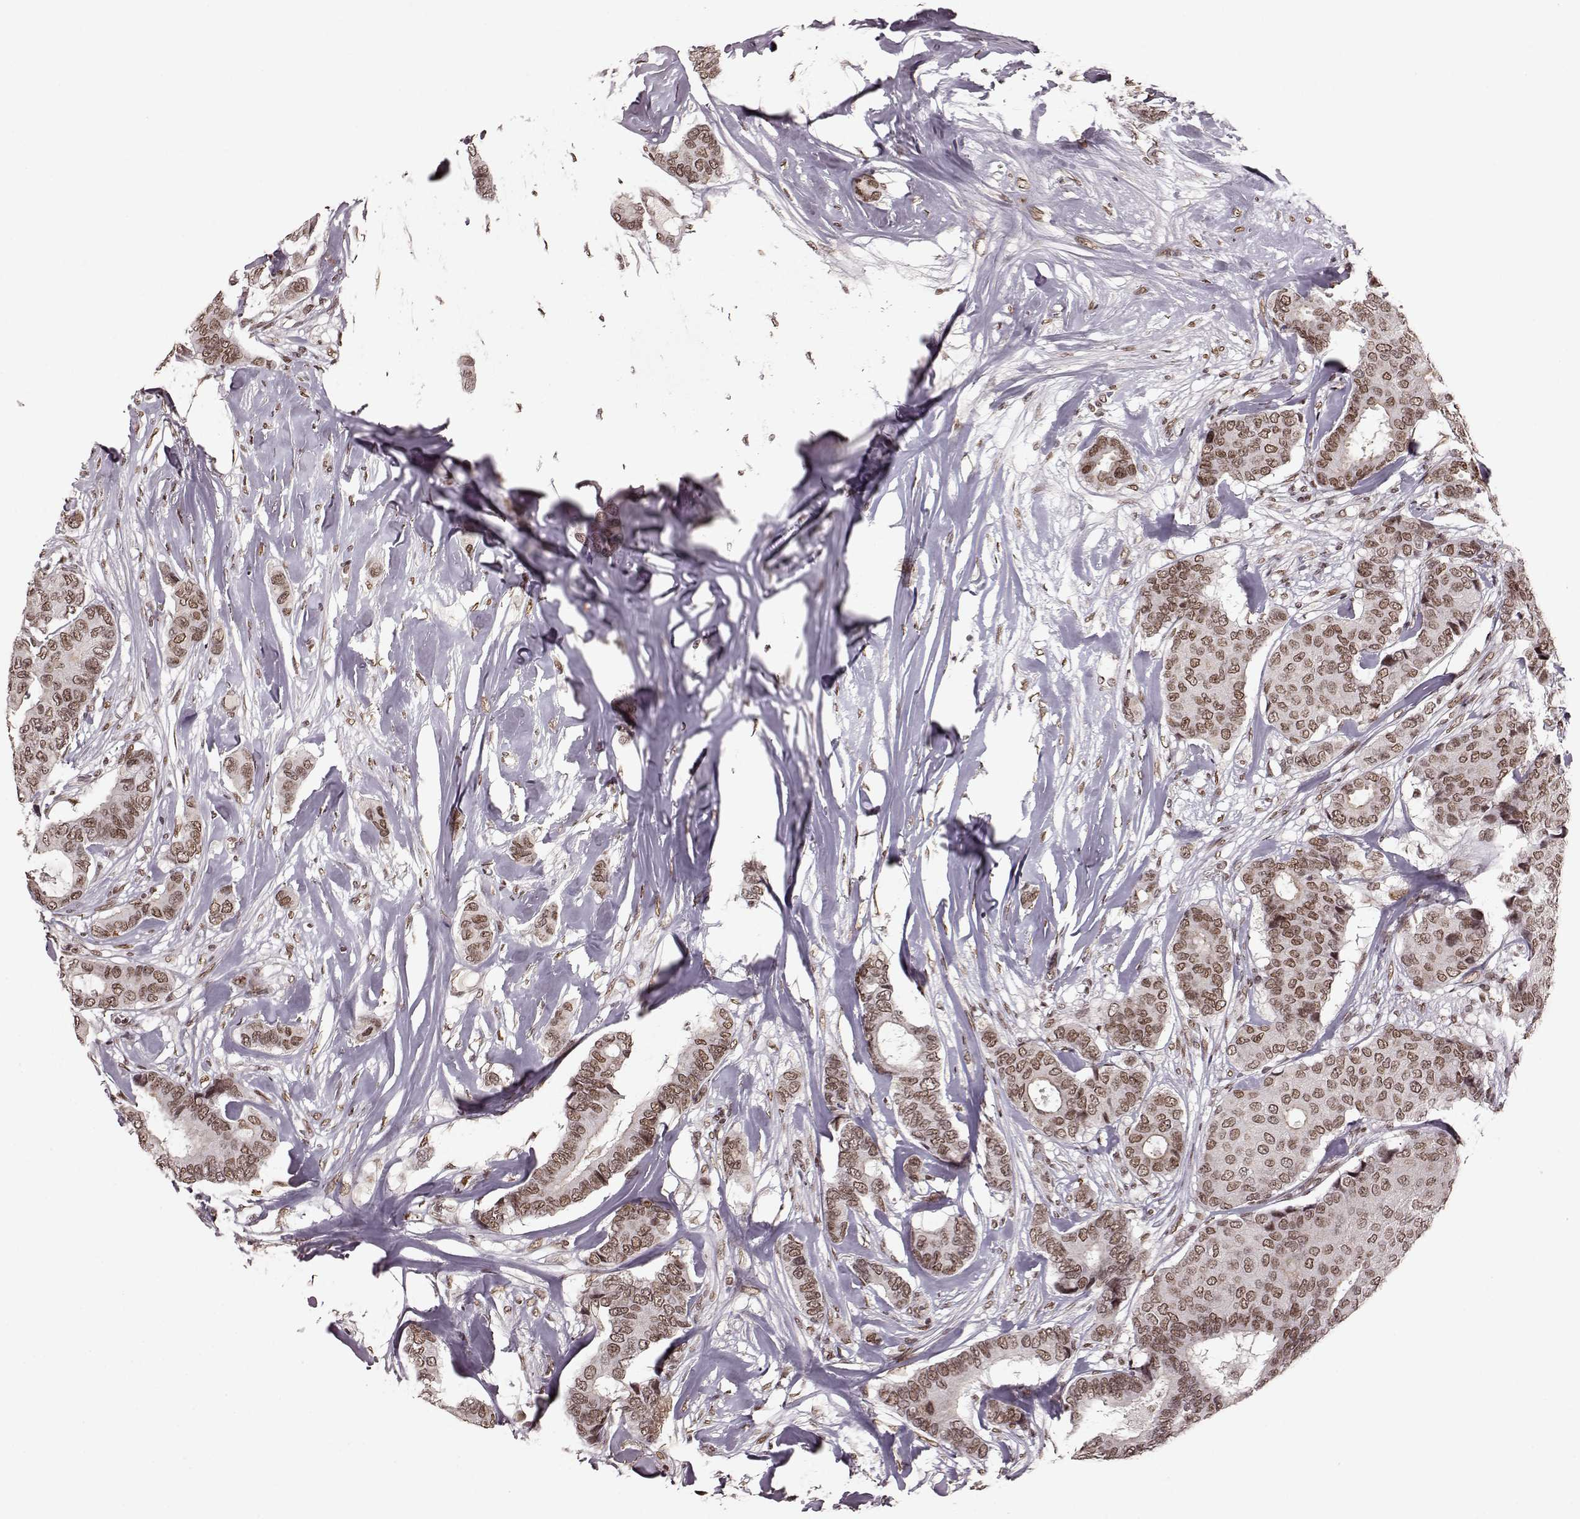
{"staining": {"intensity": "moderate", "quantity": ">75%", "location": "nuclear"}, "tissue": "breast cancer", "cell_type": "Tumor cells", "image_type": "cancer", "snomed": [{"axis": "morphology", "description": "Duct carcinoma"}, {"axis": "topography", "description": "Breast"}], "caption": "The image displays a brown stain indicating the presence of a protein in the nuclear of tumor cells in intraductal carcinoma (breast).", "gene": "RRAGD", "patient": {"sex": "female", "age": 75}}